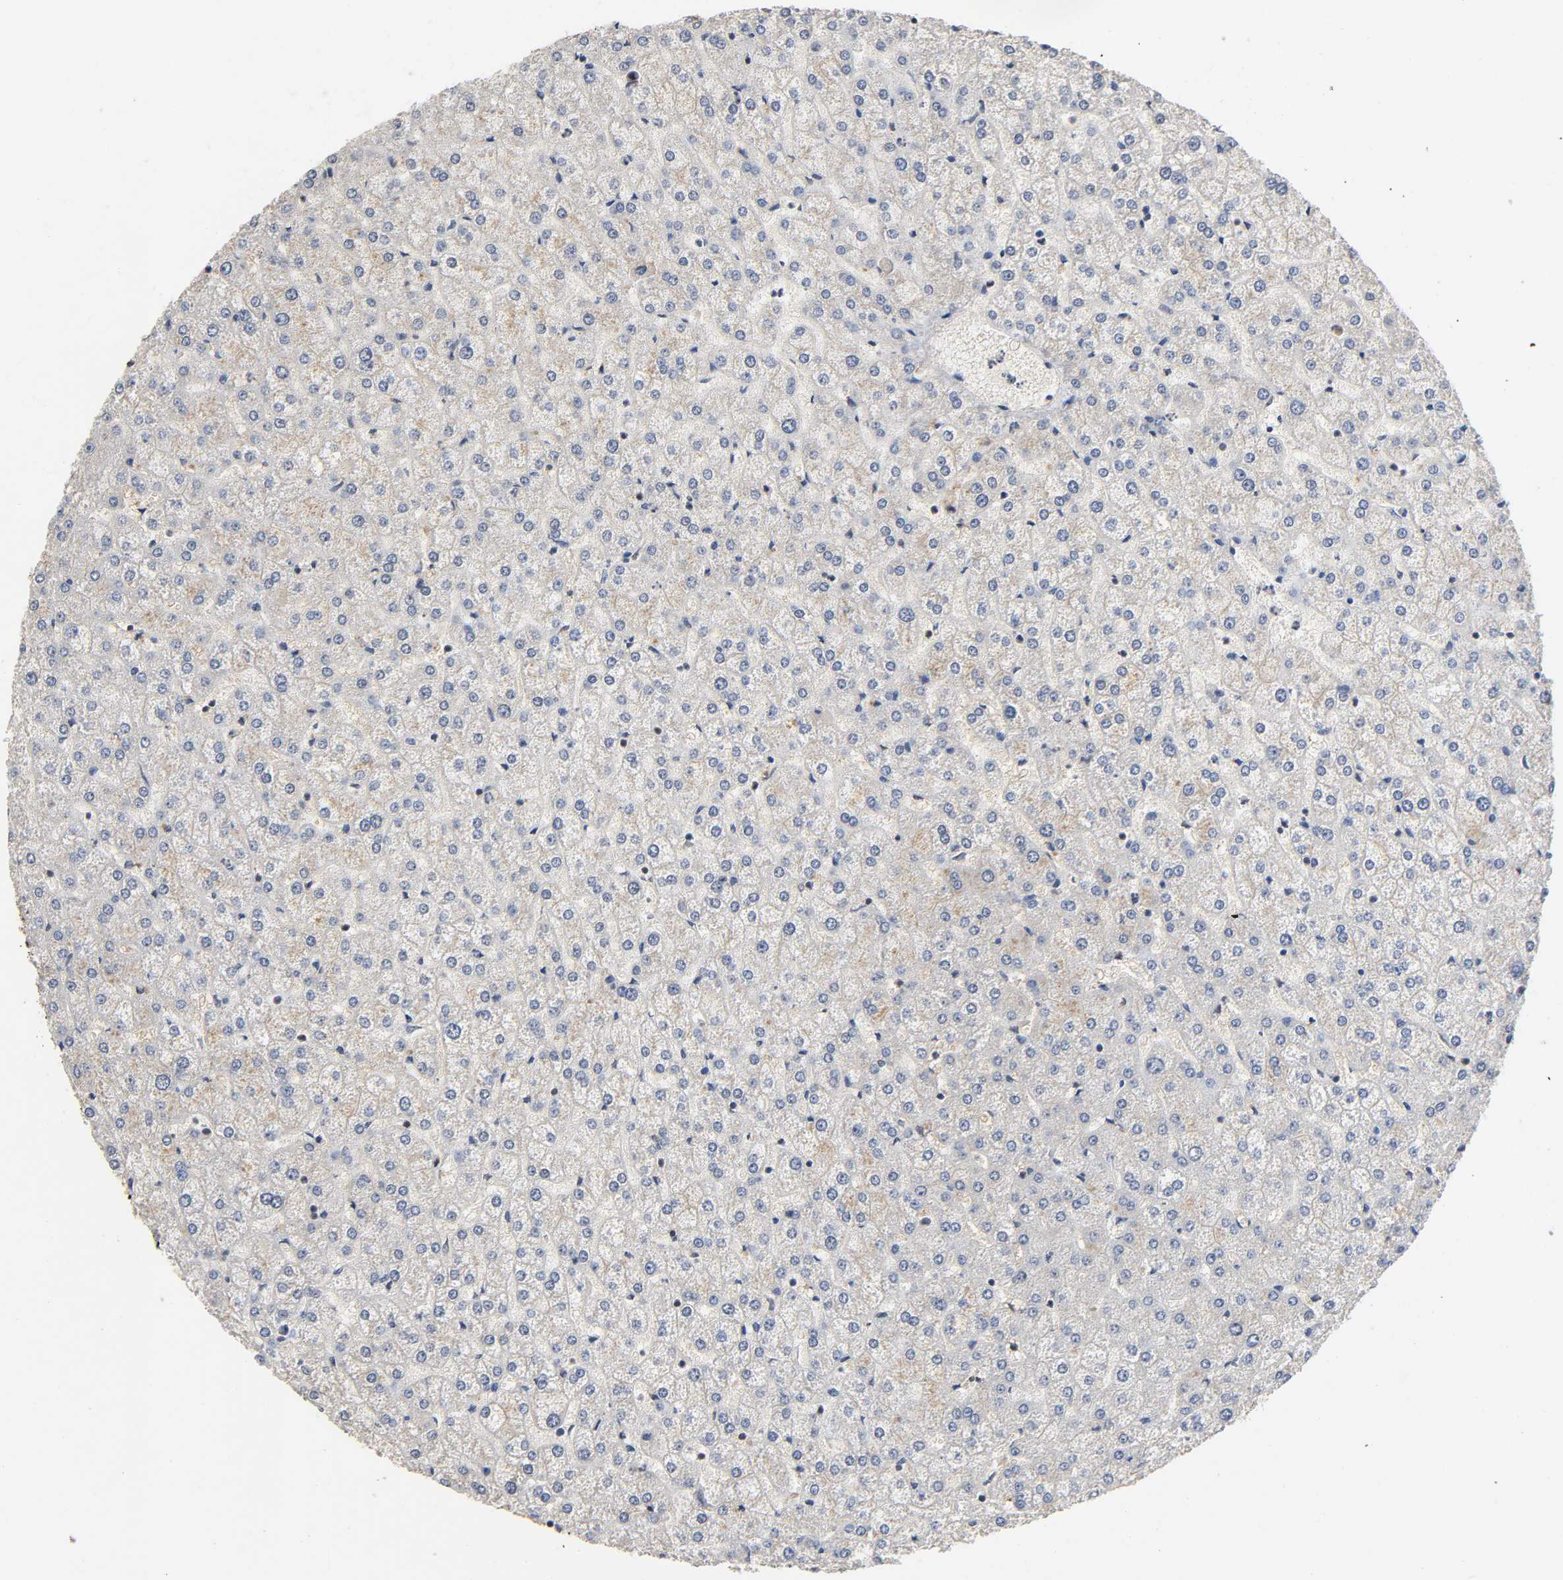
{"staining": {"intensity": "moderate", "quantity": ">75%", "location": "nuclear"}, "tissue": "liver", "cell_type": "Cholangiocytes", "image_type": "normal", "snomed": [{"axis": "morphology", "description": "Normal tissue, NOS"}, {"axis": "topography", "description": "Liver"}], "caption": "Benign liver demonstrates moderate nuclear positivity in approximately >75% of cholangiocytes.", "gene": "ZNF384", "patient": {"sex": "female", "age": 32}}